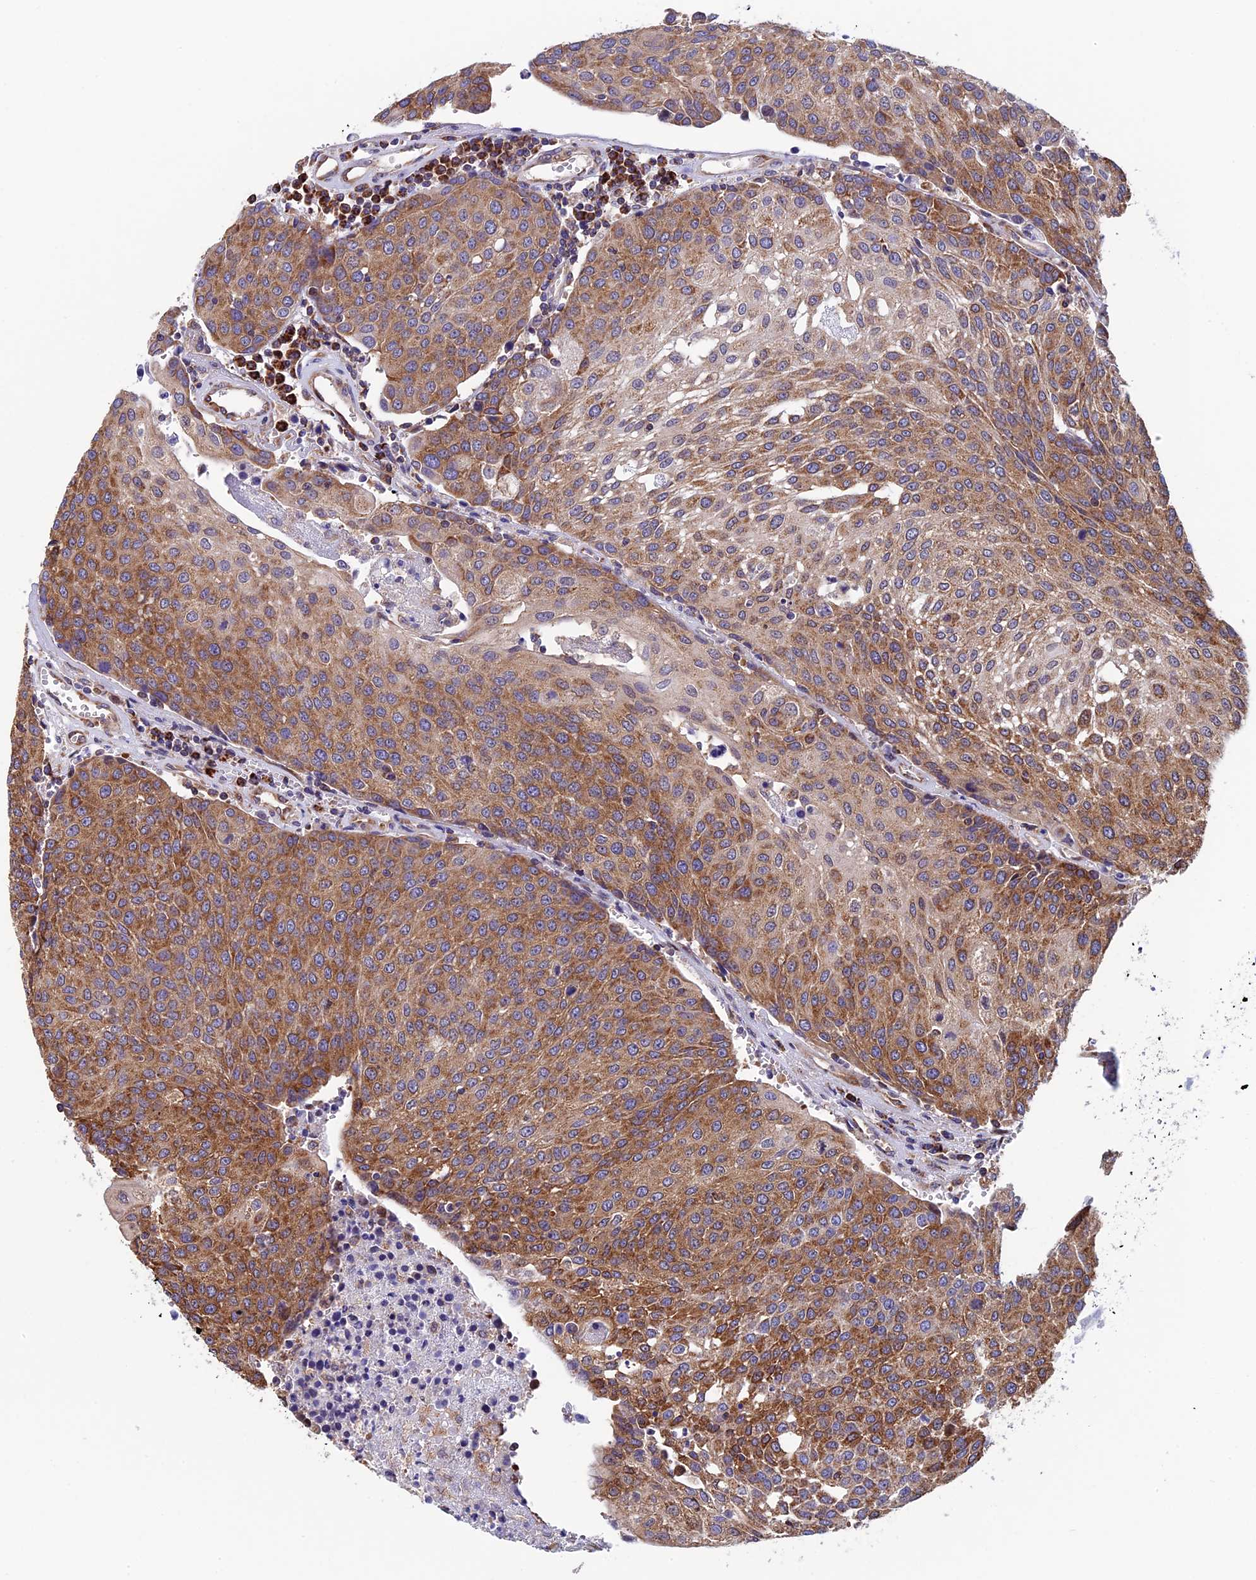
{"staining": {"intensity": "moderate", "quantity": ">75%", "location": "cytoplasmic/membranous"}, "tissue": "urothelial cancer", "cell_type": "Tumor cells", "image_type": "cancer", "snomed": [{"axis": "morphology", "description": "Urothelial carcinoma, High grade"}, {"axis": "topography", "description": "Urinary bladder"}], "caption": "Urothelial cancer stained with a brown dye shows moderate cytoplasmic/membranous positive positivity in about >75% of tumor cells.", "gene": "SLC9A5", "patient": {"sex": "female", "age": 85}}